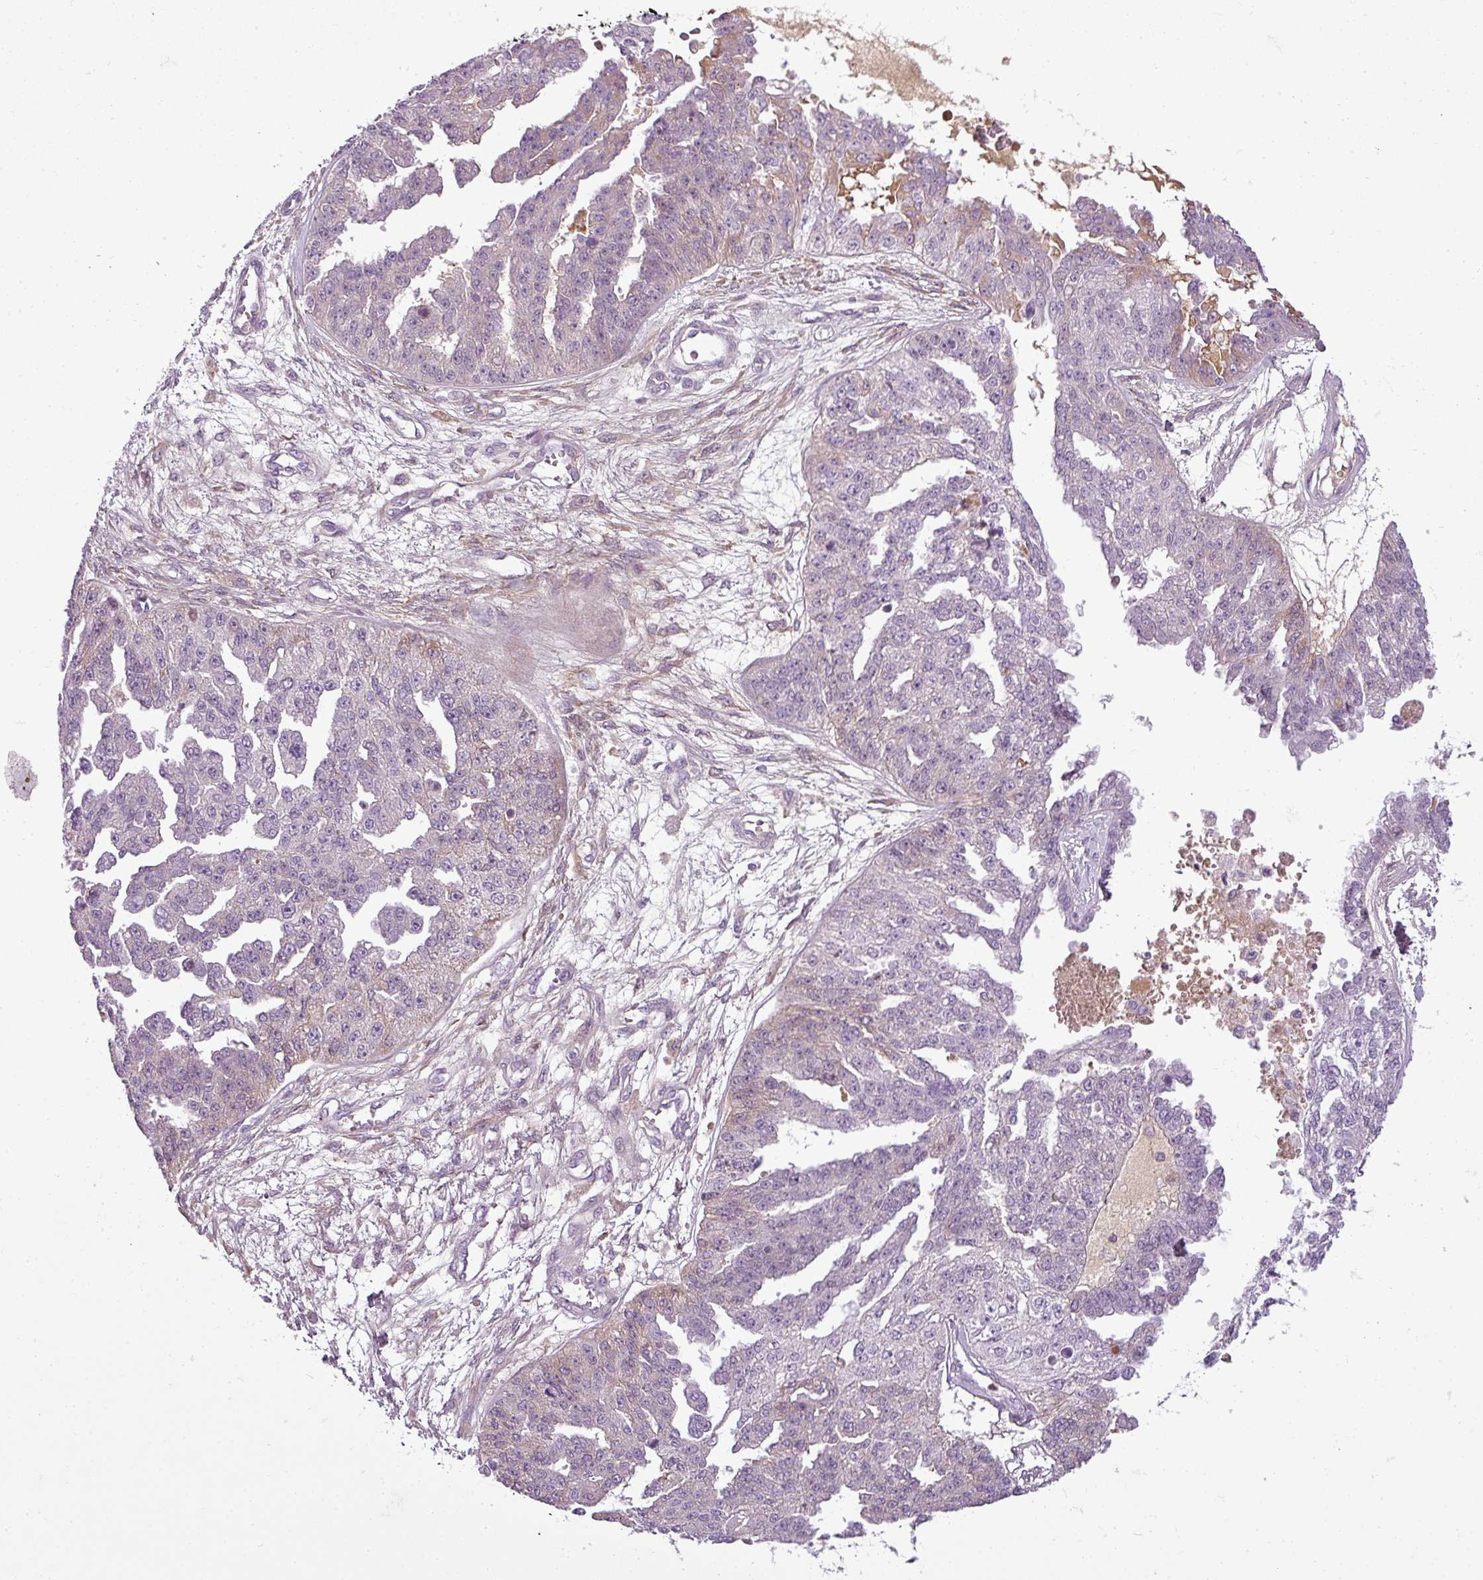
{"staining": {"intensity": "weak", "quantity": "<25%", "location": "cytoplasmic/membranous"}, "tissue": "ovarian cancer", "cell_type": "Tumor cells", "image_type": "cancer", "snomed": [{"axis": "morphology", "description": "Cystadenocarcinoma, serous, NOS"}, {"axis": "topography", "description": "Ovary"}], "caption": "There is no significant positivity in tumor cells of serous cystadenocarcinoma (ovarian).", "gene": "C4B", "patient": {"sex": "female", "age": 58}}